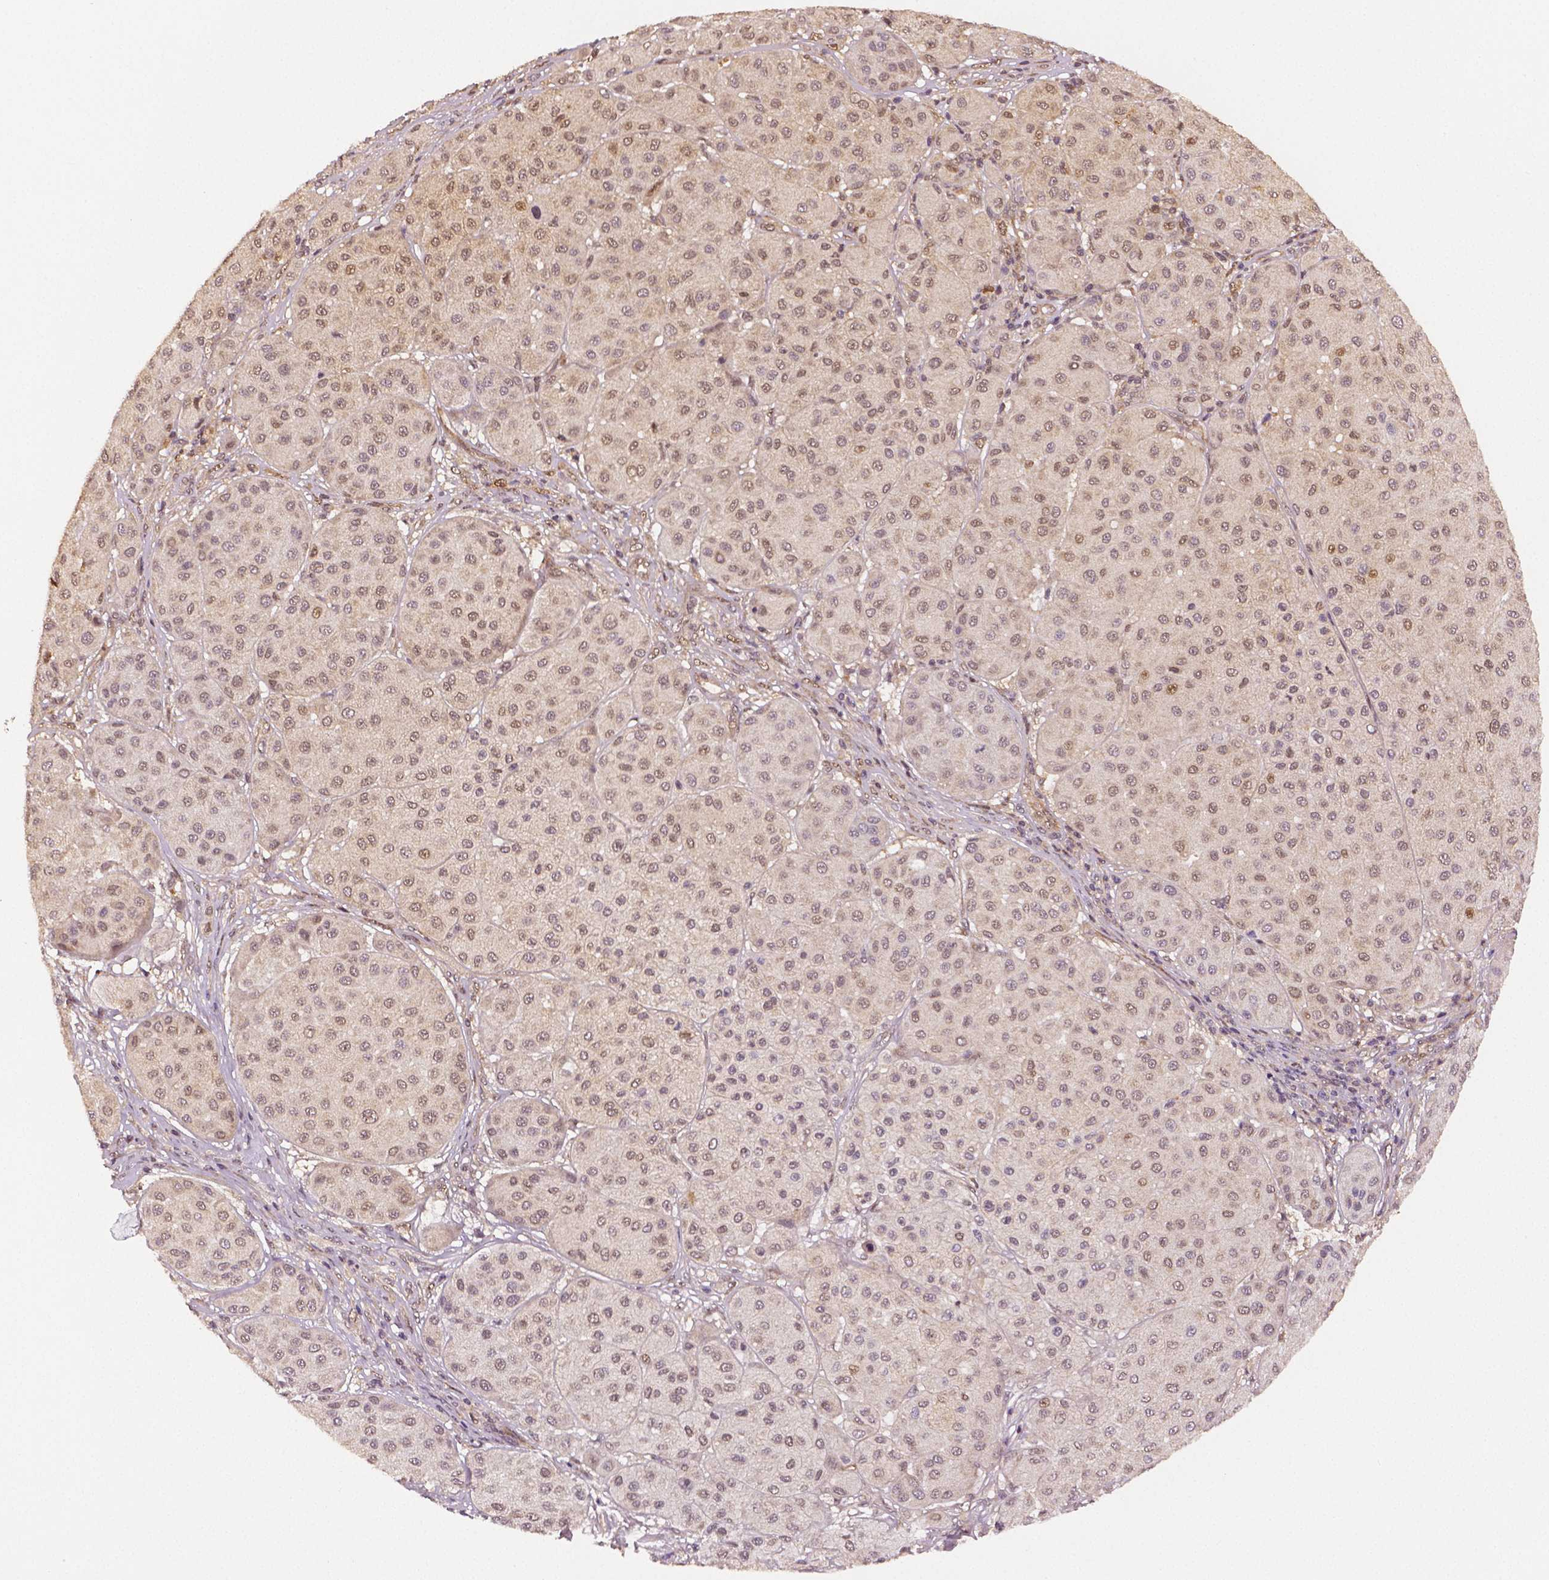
{"staining": {"intensity": "weak", "quantity": "25%-75%", "location": "cytoplasmic/membranous,nuclear"}, "tissue": "melanoma", "cell_type": "Tumor cells", "image_type": "cancer", "snomed": [{"axis": "morphology", "description": "Malignant melanoma, Metastatic site"}, {"axis": "topography", "description": "Smooth muscle"}], "caption": "Protein expression by immunohistochemistry exhibits weak cytoplasmic/membranous and nuclear staining in about 25%-75% of tumor cells in melanoma.", "gene": "STAT3", "patient": {"sex": "male", "age": 41}}